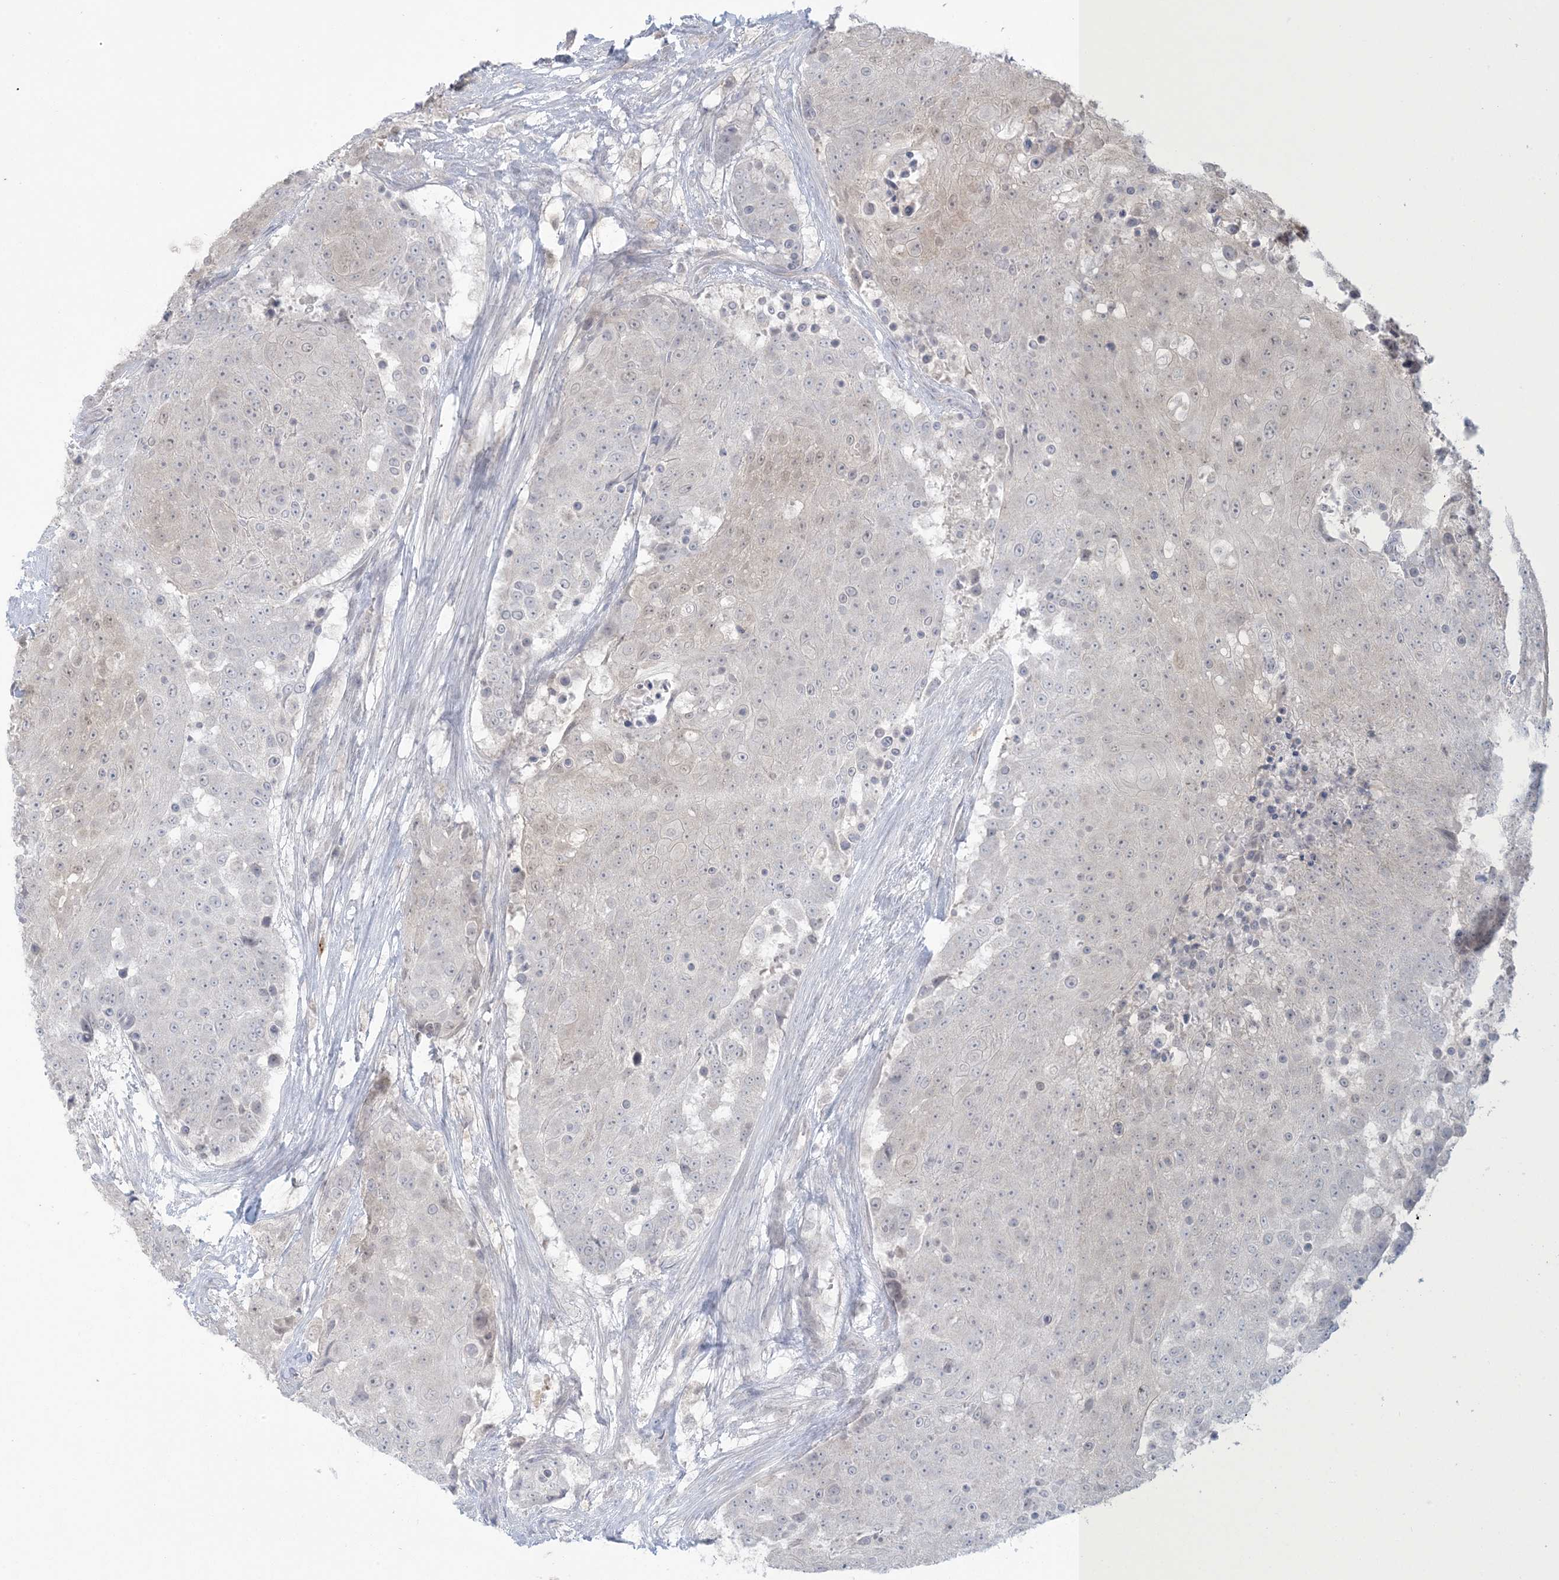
{"staining": {"intensity": "negative", "quantity": "none", "location": "none"}, "tissue": "urothelial cancer", "cell_type": "Tumor cells", "image_type": "cancer", "snomed": [{"axis": "morphology", "description": "Urothelial carcinoma, High grade"}, {"axis": "topography", "description": "Urinary bladder"}], "caption": "This is an immunohistochemistry micrograph of human high-grade urothelial carcinoma. There is no staining in tumor cells.", "gene": "NRBP2", "patient": {"sex": "female", "age": 63}}